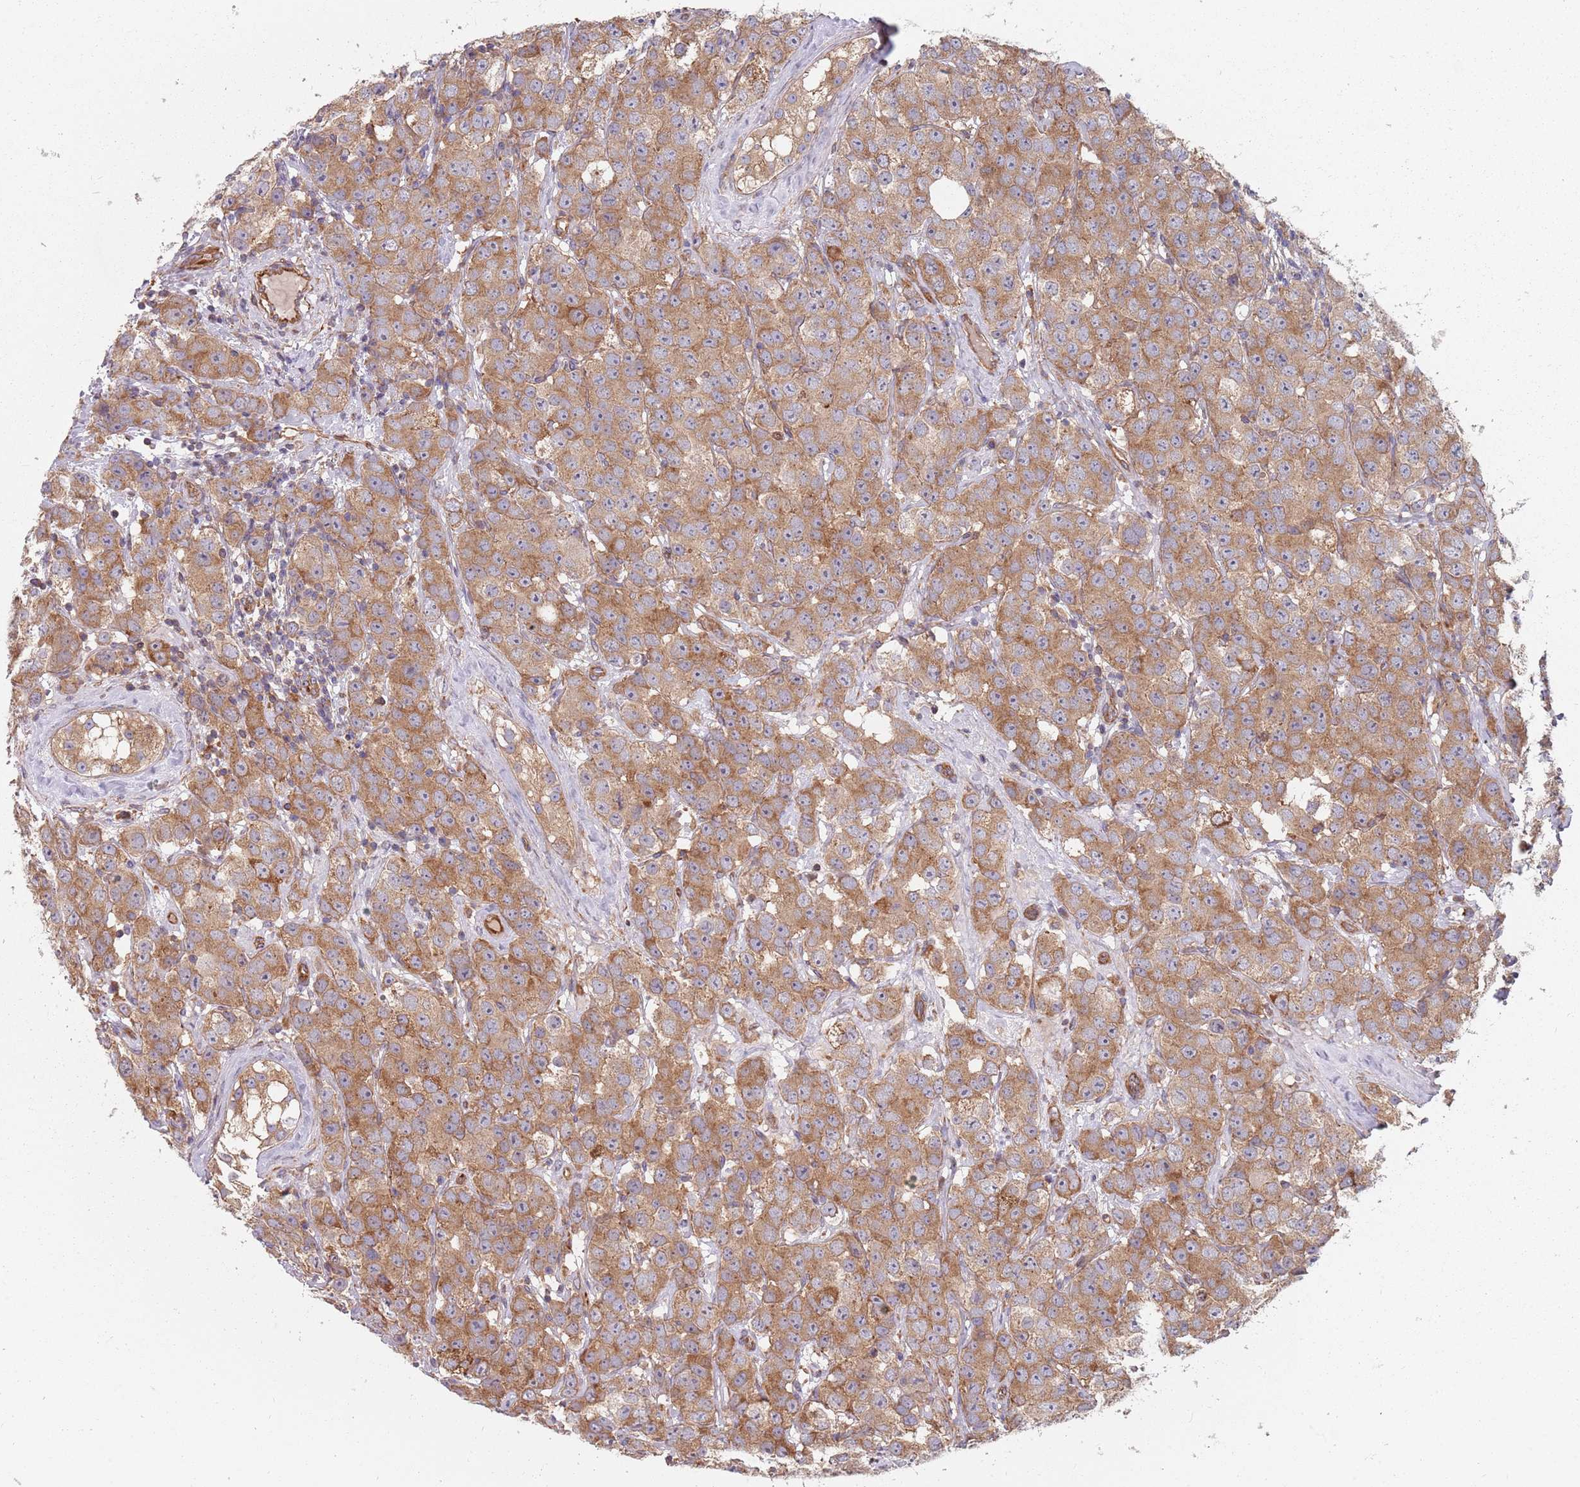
{"staining": {"intensity": "moderate", "quantity": ">75%", "location": "cytoplasmic/membranous"}, "tissue": "testis cancer", "cell_type": "Tumor cells", "image_type": "cancer", "snomed": [{"axis": "morphology", "description": "Seminoma, NOS"}, {"axis": "topography", "description": "Testis"}], "caption": "A photomicrograph showing moderate cytoplasmic/membranous positivity in approximately >75% of tumor cells in seminoma (testis), as visualized by brown immunohistochemical staining.", "gene": "SPDL1", "patient": {"sex": "male", "age": 28}}